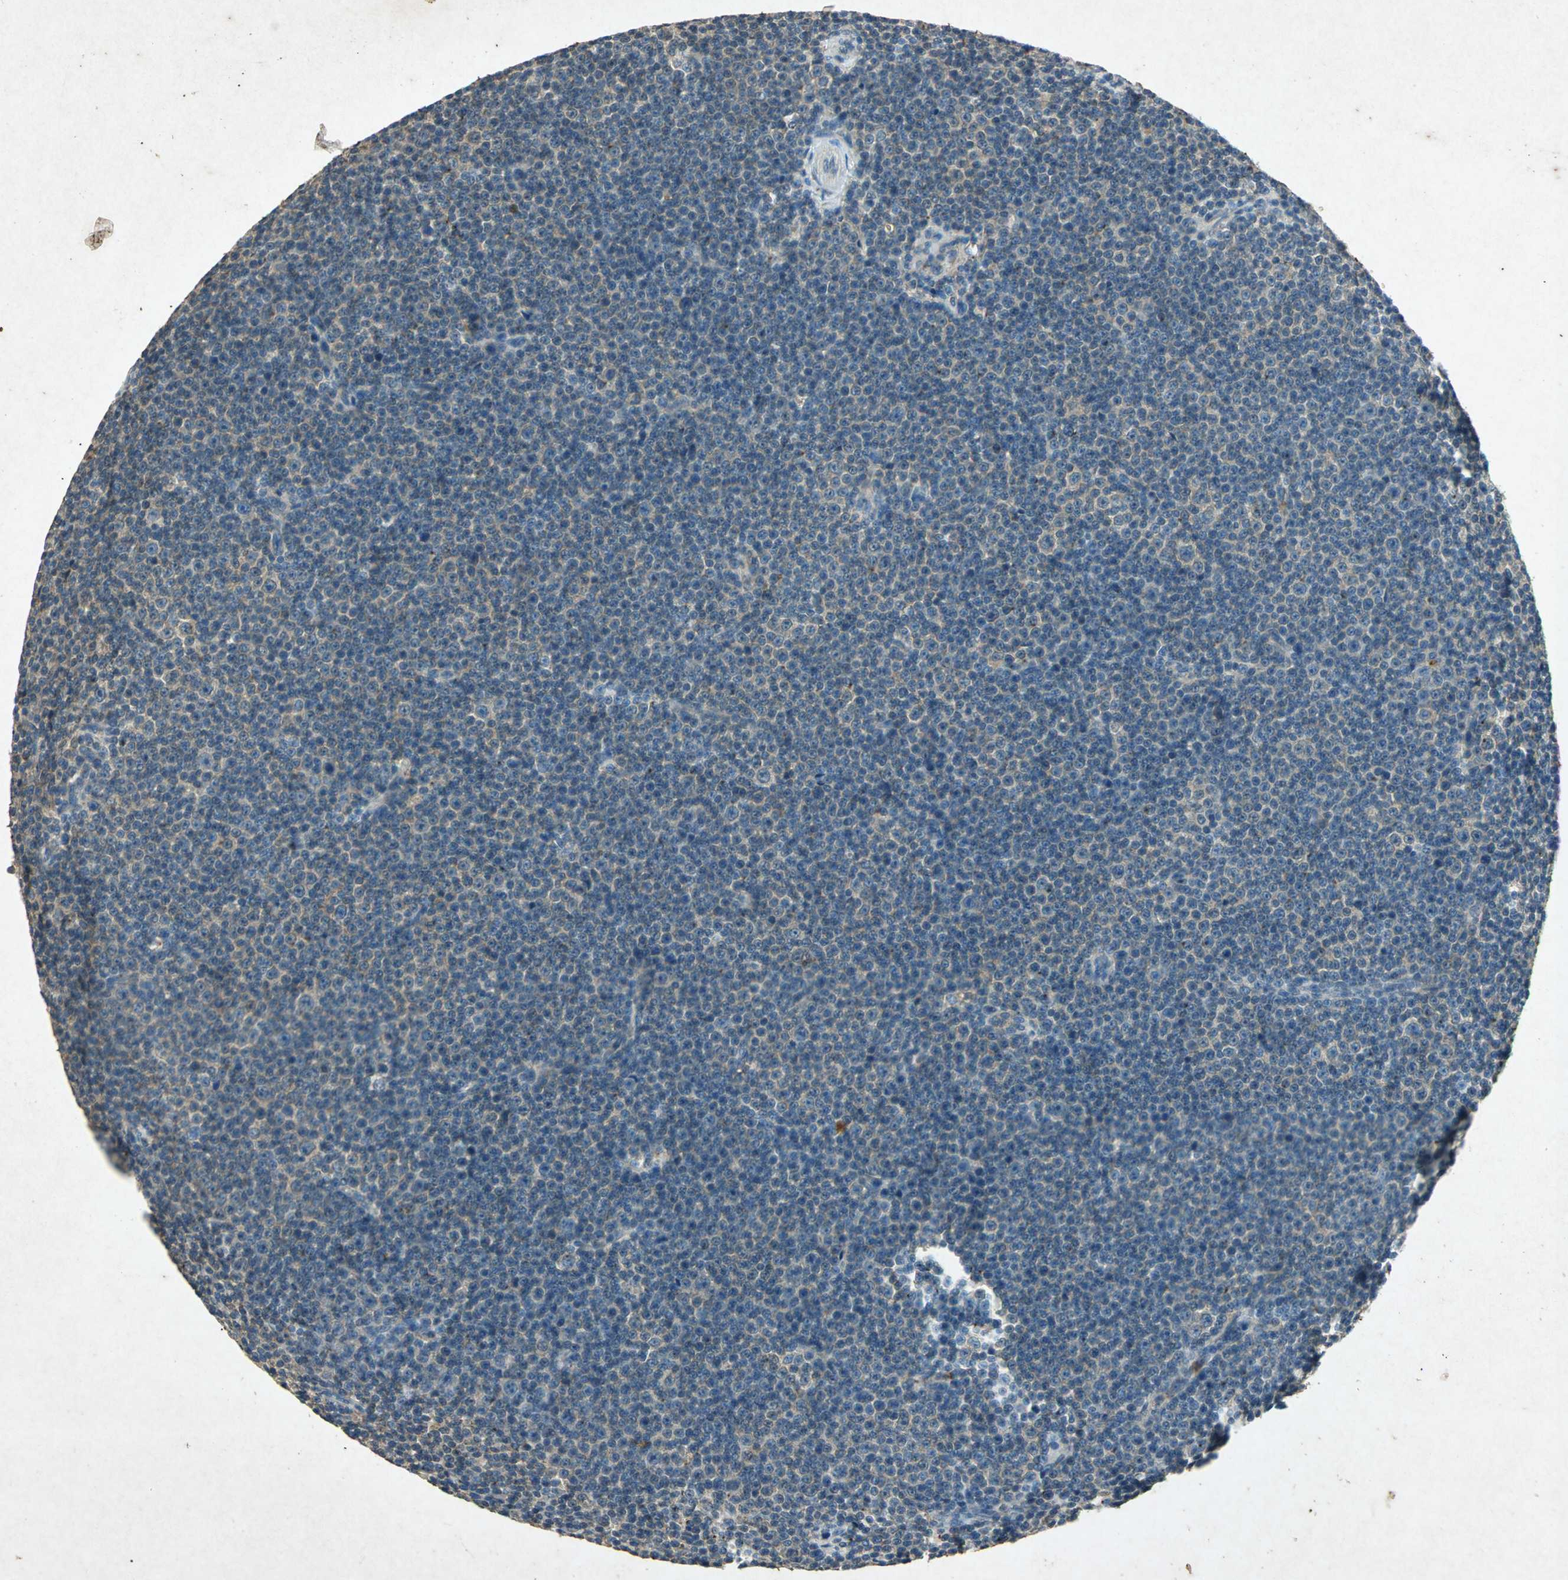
{"staining": {"intensity": "weak", "quantity": "25%-75%", "location": "cytoplasmic/membranous"}, "tissue": "lymphoma", "cell_type": "Tumor cells", "image_type": "cancer", "snomed": [{"axis": "morphology", "description": "Malignant lymphoma, non-Hodgkin's type, Low grade"}, {"axis": "topography", "description": "Lymph node"}], "caption": "A brown stain highlights weak cytoplasmic/membranous positivity of a protein in lymphoma tumor cells.", "gene": "PSEN1", "patient": {"sex": "female", "age": 67}}